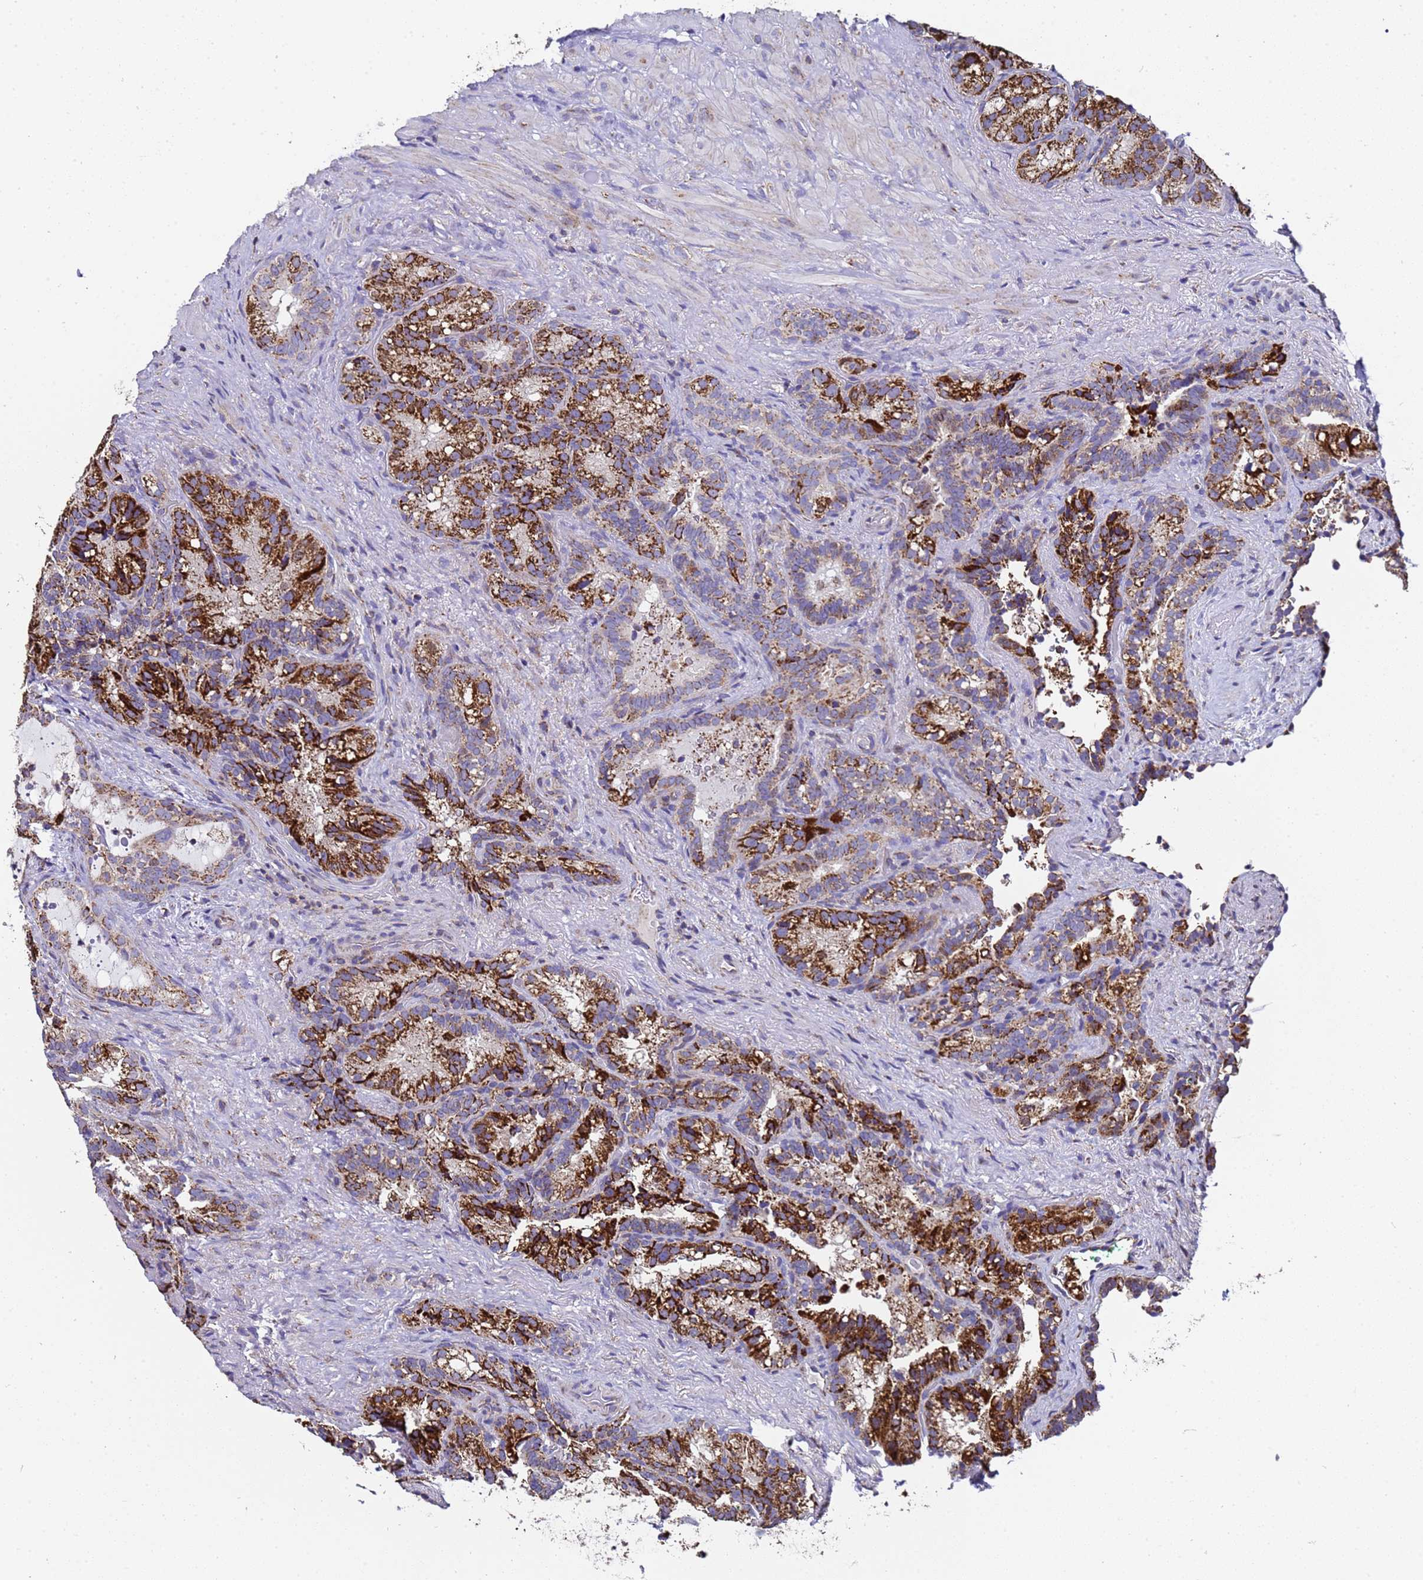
{"staining": {"intensity": "strong", "quantity": ">75%", "location": "cytoplasmic/membranous"}, "tissue": "seminal vesicle", "cell_type": "Glandular cells", "image_type": "normal", "snomed": [{"axis": "morphology", "description": "Normal tissue, NOS"}, {"axis": "topography", "description": "Seminal veicle"}], "caption": "Immunohistochemical staining of unremarkable human seminal vesicle exhibits >75% levels of strong cytoplasmic/membranous protein staining in approximately >75% of glandular cells.", "gene": "MRPS12", "patient": {"sex": "male", "age": 62}}